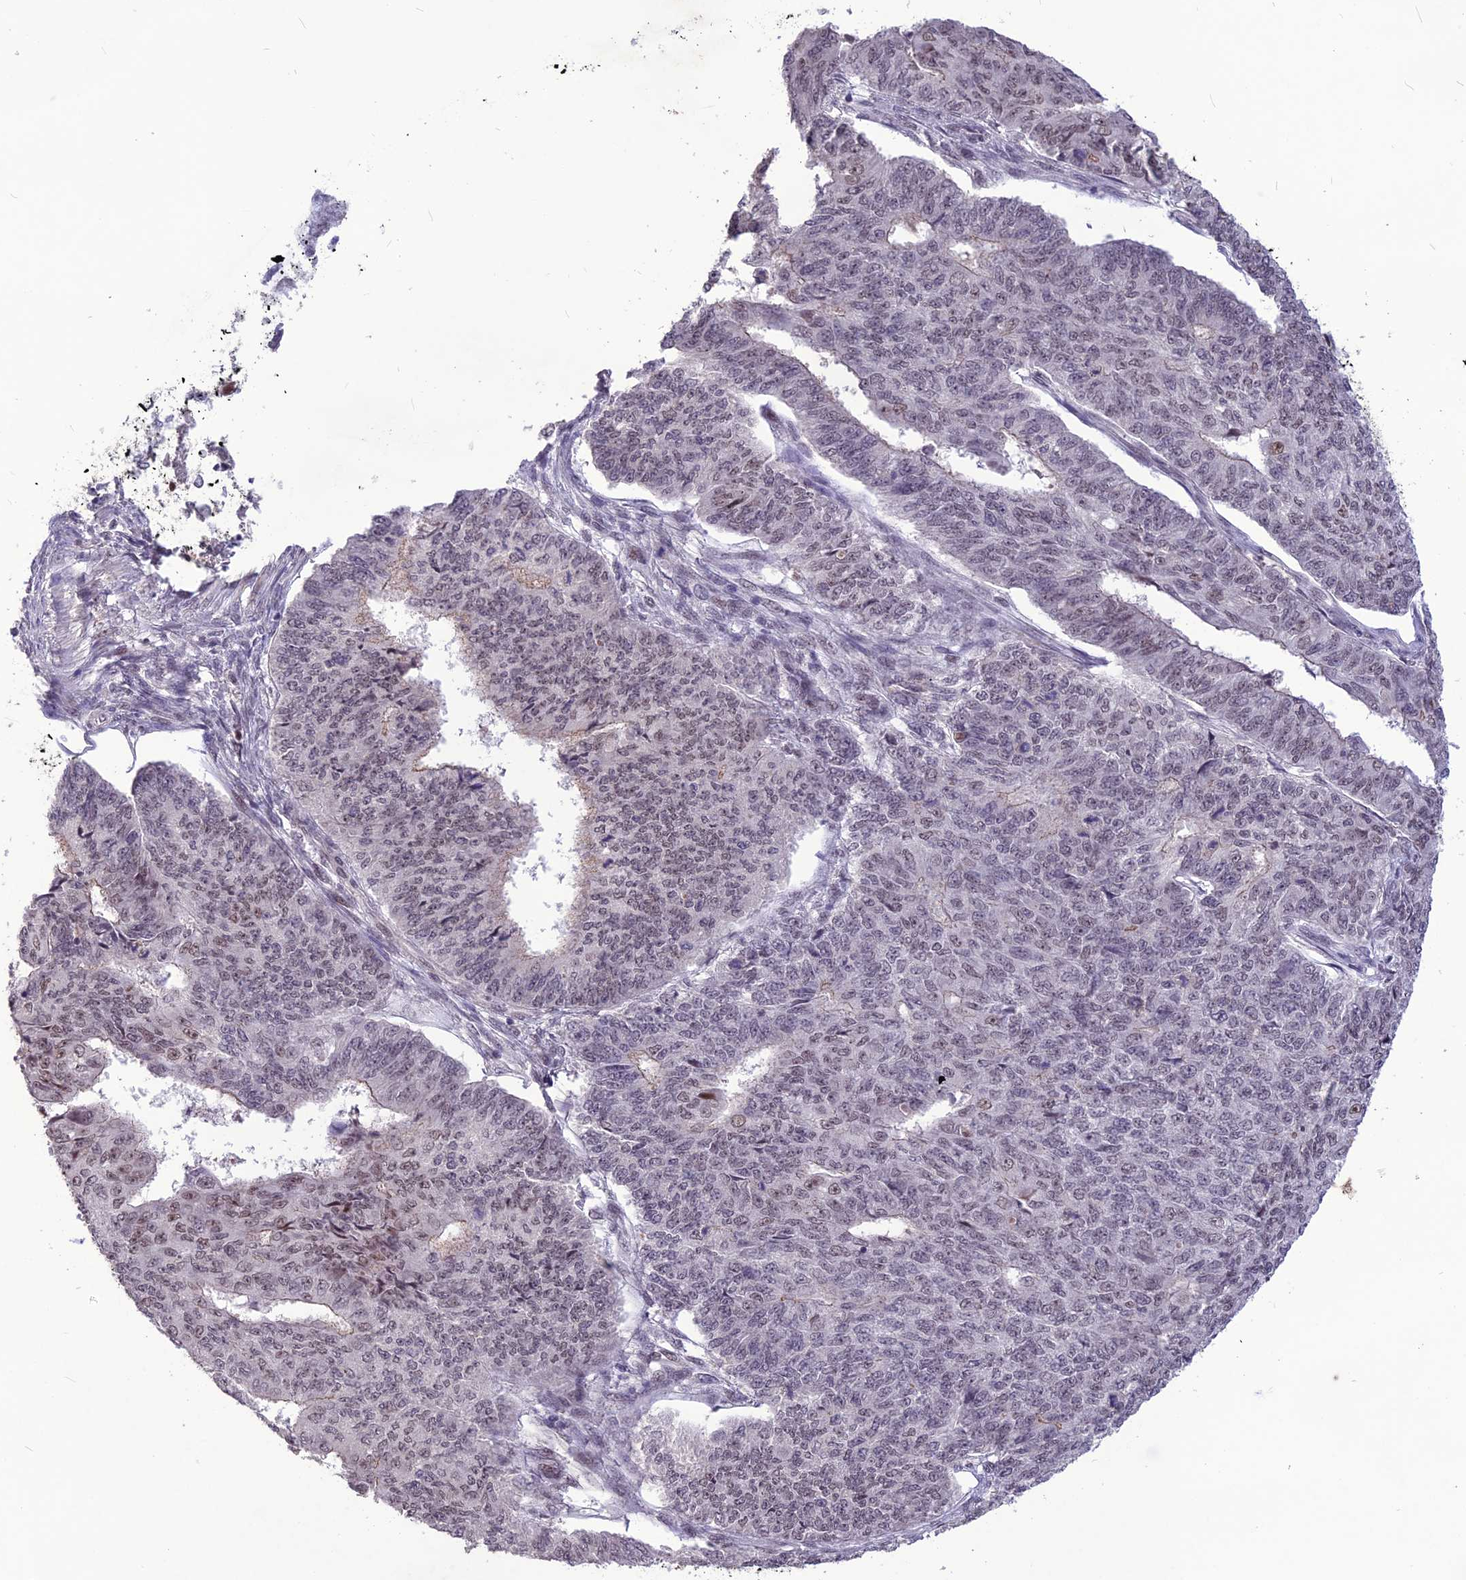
{"staining": {"intensity": "weak", "quantity": "25%-75%", "location": "nuclear"}, "tissue": "endometrial cancer", "cell_type": "Tumor cells", "image_type": "cancer", "snomed": [{"axis": "morphology", "description": "Adenocarcinoma, NOS"}, {"axis": "topography", "description": "Endometrium"}], "caption": "An IHC micrograph of tumor tissue is shown. Protein staining in brown shows weak nuclear positivity in endometrial cancer (adenocarcinoma) within tumor cells. (Brightfield microscopy of DAB IHC at high magnification).", "gene": "DIS3", "patient": {"sex": "female", "age": 32}}